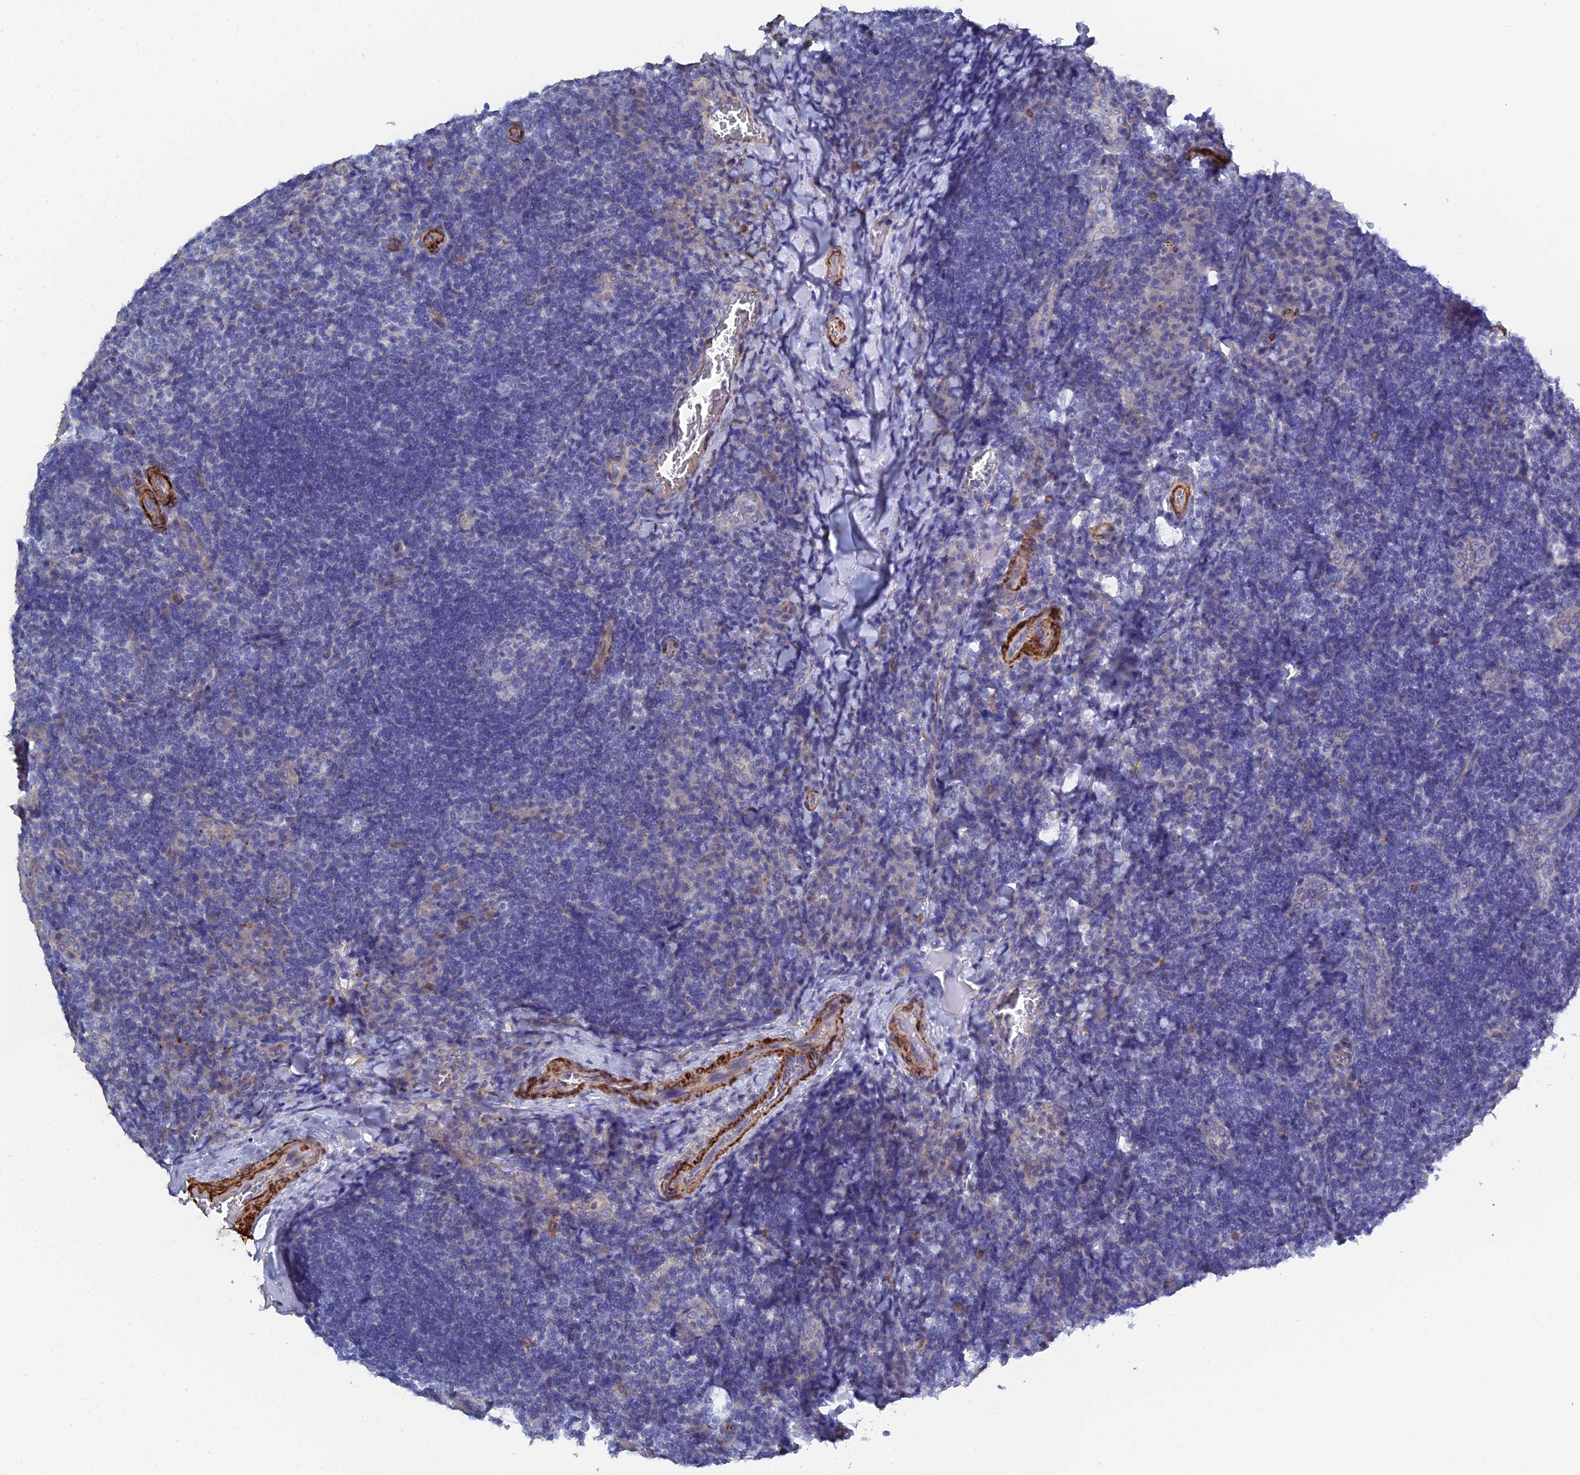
{"staining": {"intensity": "negative", "quantity": "none", "location": "none"}, "tissue": "tonsil", "cell_type": "Germinal center cells", "image_type": "normal", "snomed": [{"axis": "morphology", "description": "Normal tissue, NOS"}, {"axis": "topography", "description": "Tonsil"}], "caption": "This is an immunohistochemistry (IHC) image of normal human tonsil. There is no positivity in germinal center cells.", "gene": "PCDHA8", "patient": {"sex": "male", "age": 17}}